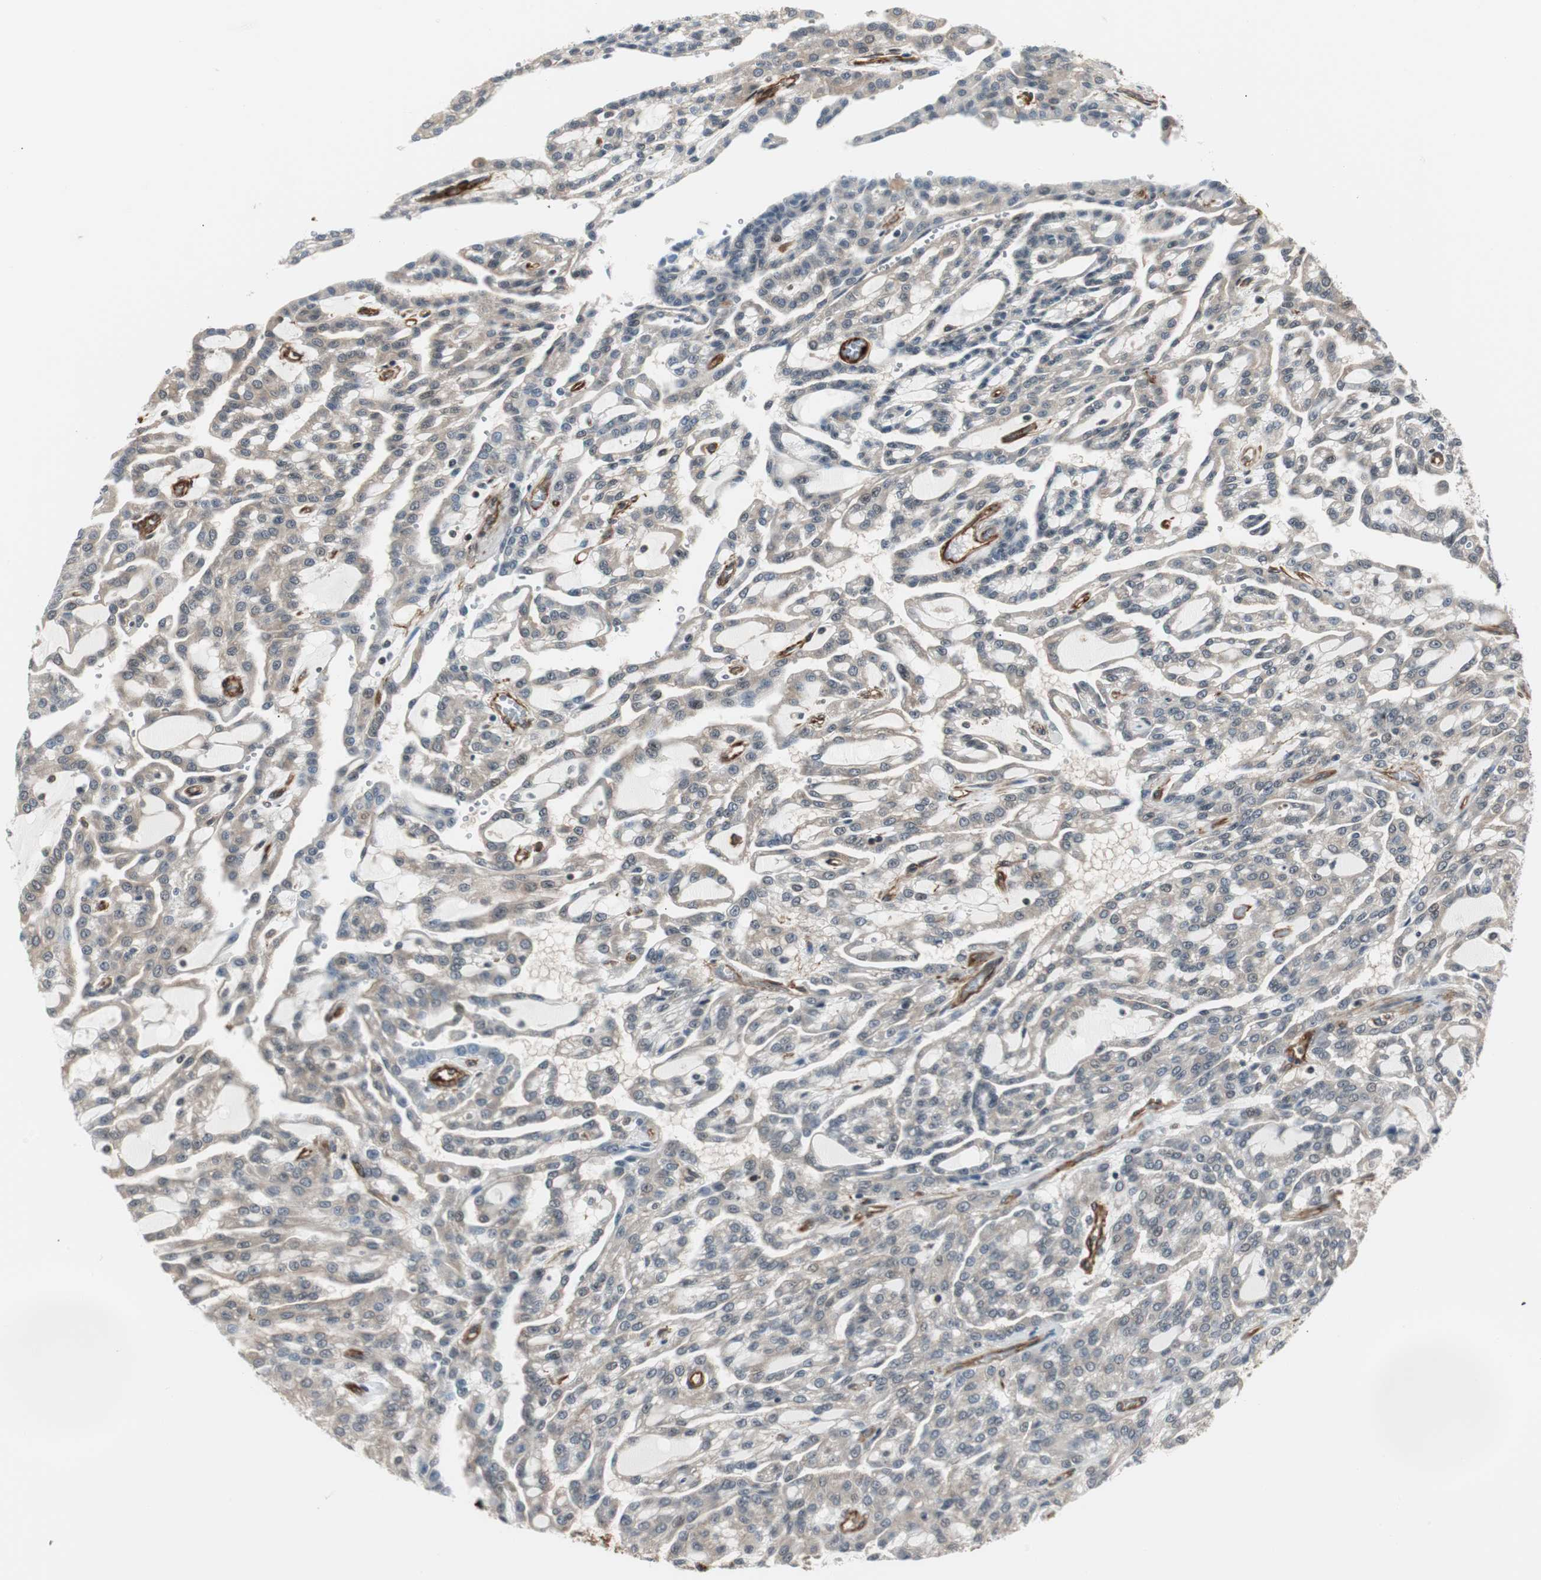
{"staining": {"intensity": "weak", "quantity": "25%-75%", "location": "cytoplasmic/membranous"}, "tissue": "renal cancer", "cell_type": "Tumor cells", "image_type": "cancer", "snomed": [{"axis": "morphology", "description": "Adenocarcinoma, NOS"}, {"axis": "topography", "description": "Kidney"}], "caption": "Weak cytoplasmic/membranous expression for a protein is present in approximately 25%-75% of tumor cells of adenocarcinoma (renal) using immunohistochemistry (IHC).", "gene": "PTPN11", "patient": {"sex": "male", "age": 63}}